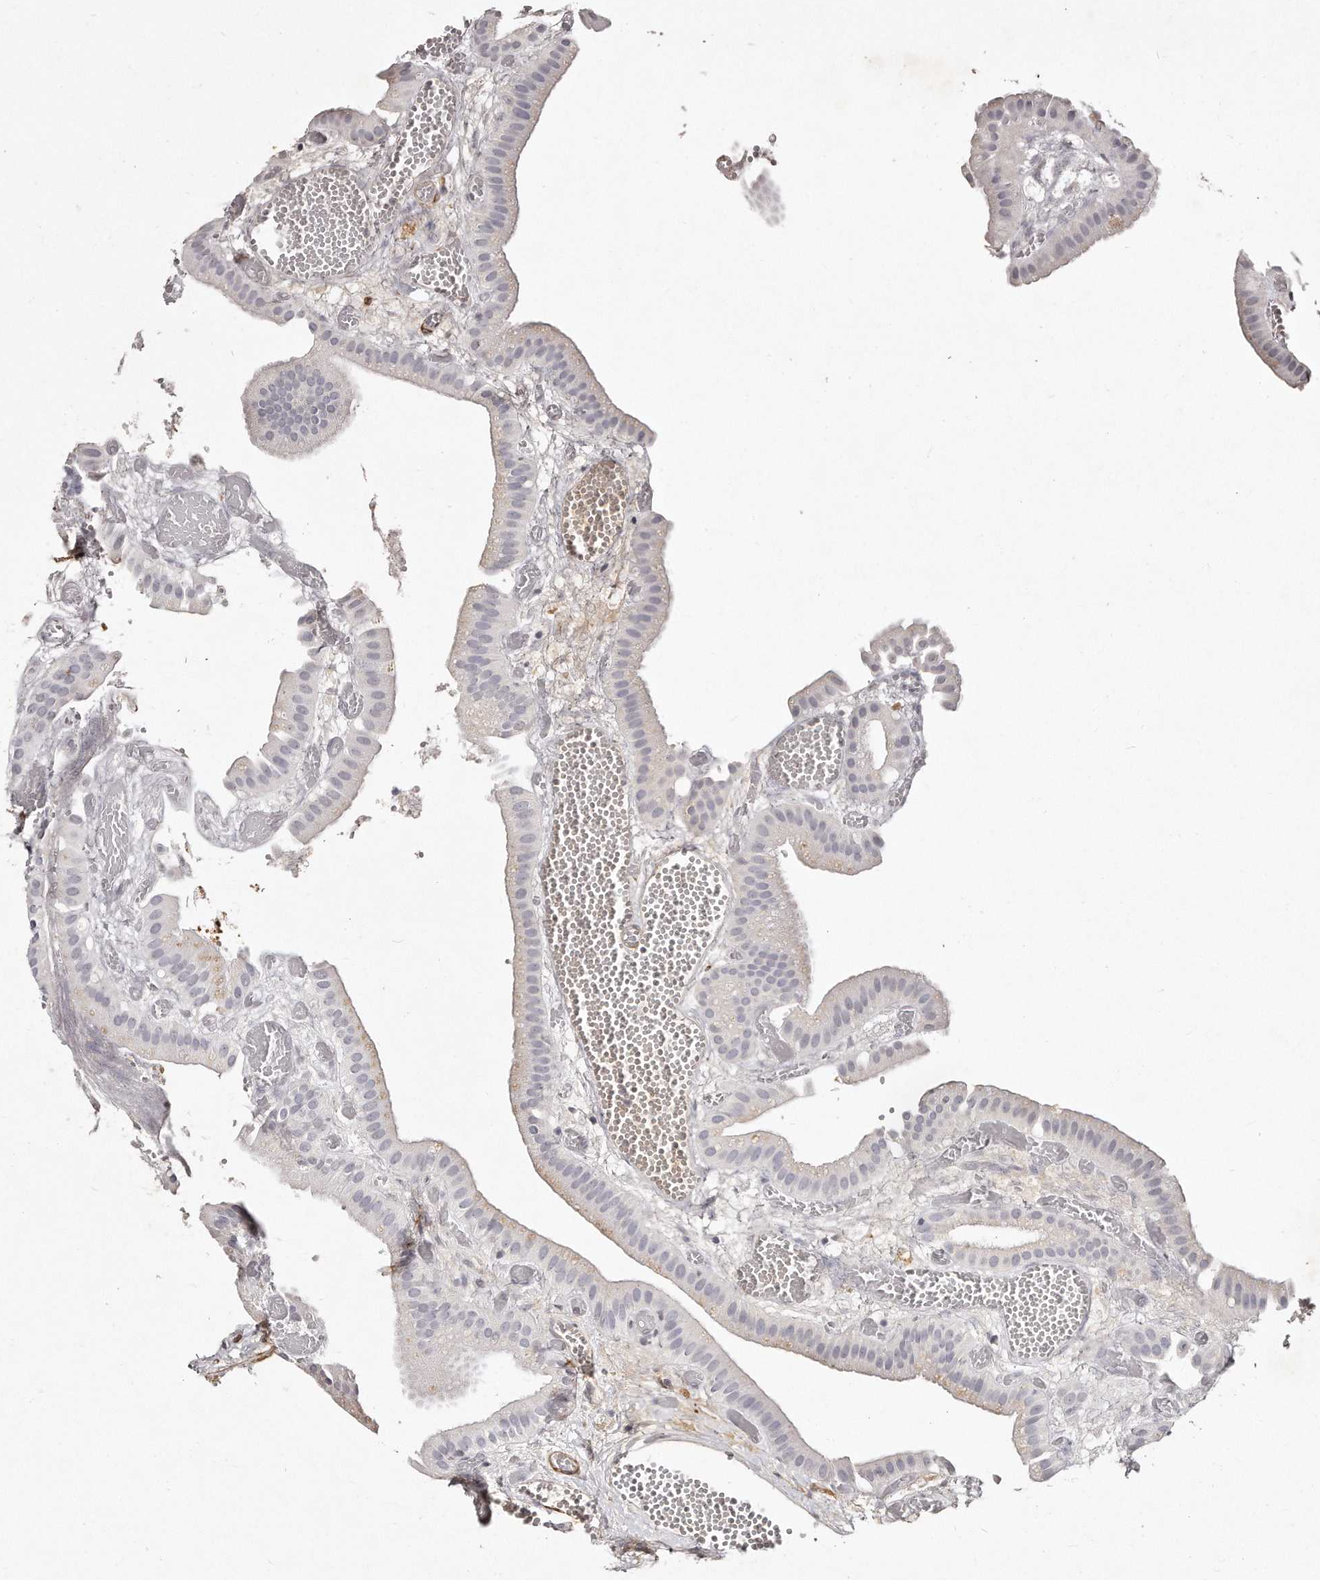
{"staining": {"intensity": "negative", "quantity": "none", "location": "none"}, "tissue": "gallbladder", "cell_type": "Glandular cells", "image_type": "normal", "snomed": [{"axis": "morphology", "description": "Normal tissue, NOS"}, {"axis": "topography", "description": "Gallbladder"}], "caption": "Histopathology image shows no protein staining in glandular cells of normal gallbladder.", "gene": "LMOD1", "patient": {"sex": "female", "age": 64}}